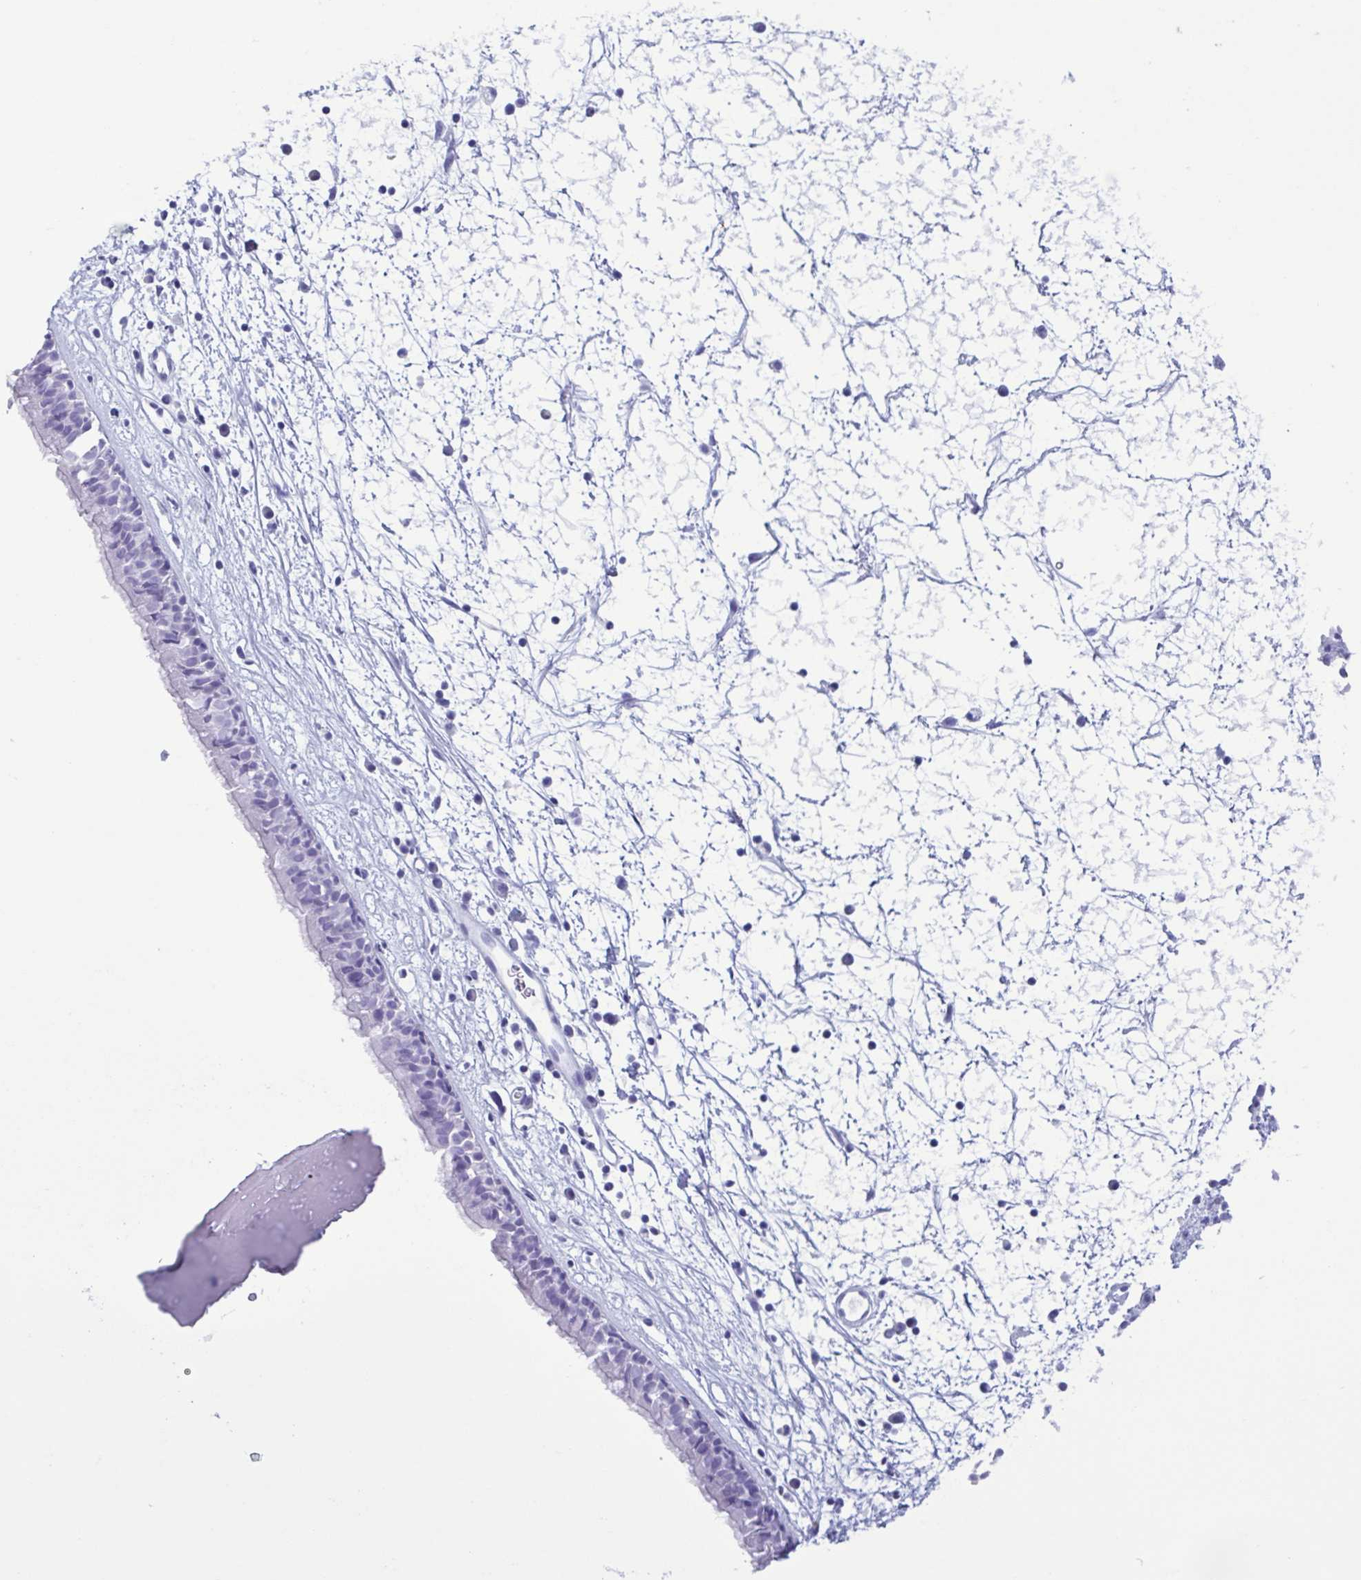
{"staining": {"intensity": "negative", "quantity": "none", "location": "none"}, "tissue": "nasopharynx", "cell_type": "Respiratory epithelial cells", "image_type": "normal", "snomed": [{"axis": "morphology", "description": "Normal tissue, NOS"}, {"axis": "topography", "description": "Nasopharynx"}], "caption": "High power microscopy histopathology image of an immunohistochemistry histopathology image of unremarkable nasopharynx, revealing no significant positivity in respiratory epithelial cells.", "gene": "LTF", "patient": {"sex": "male", "age": 24}}